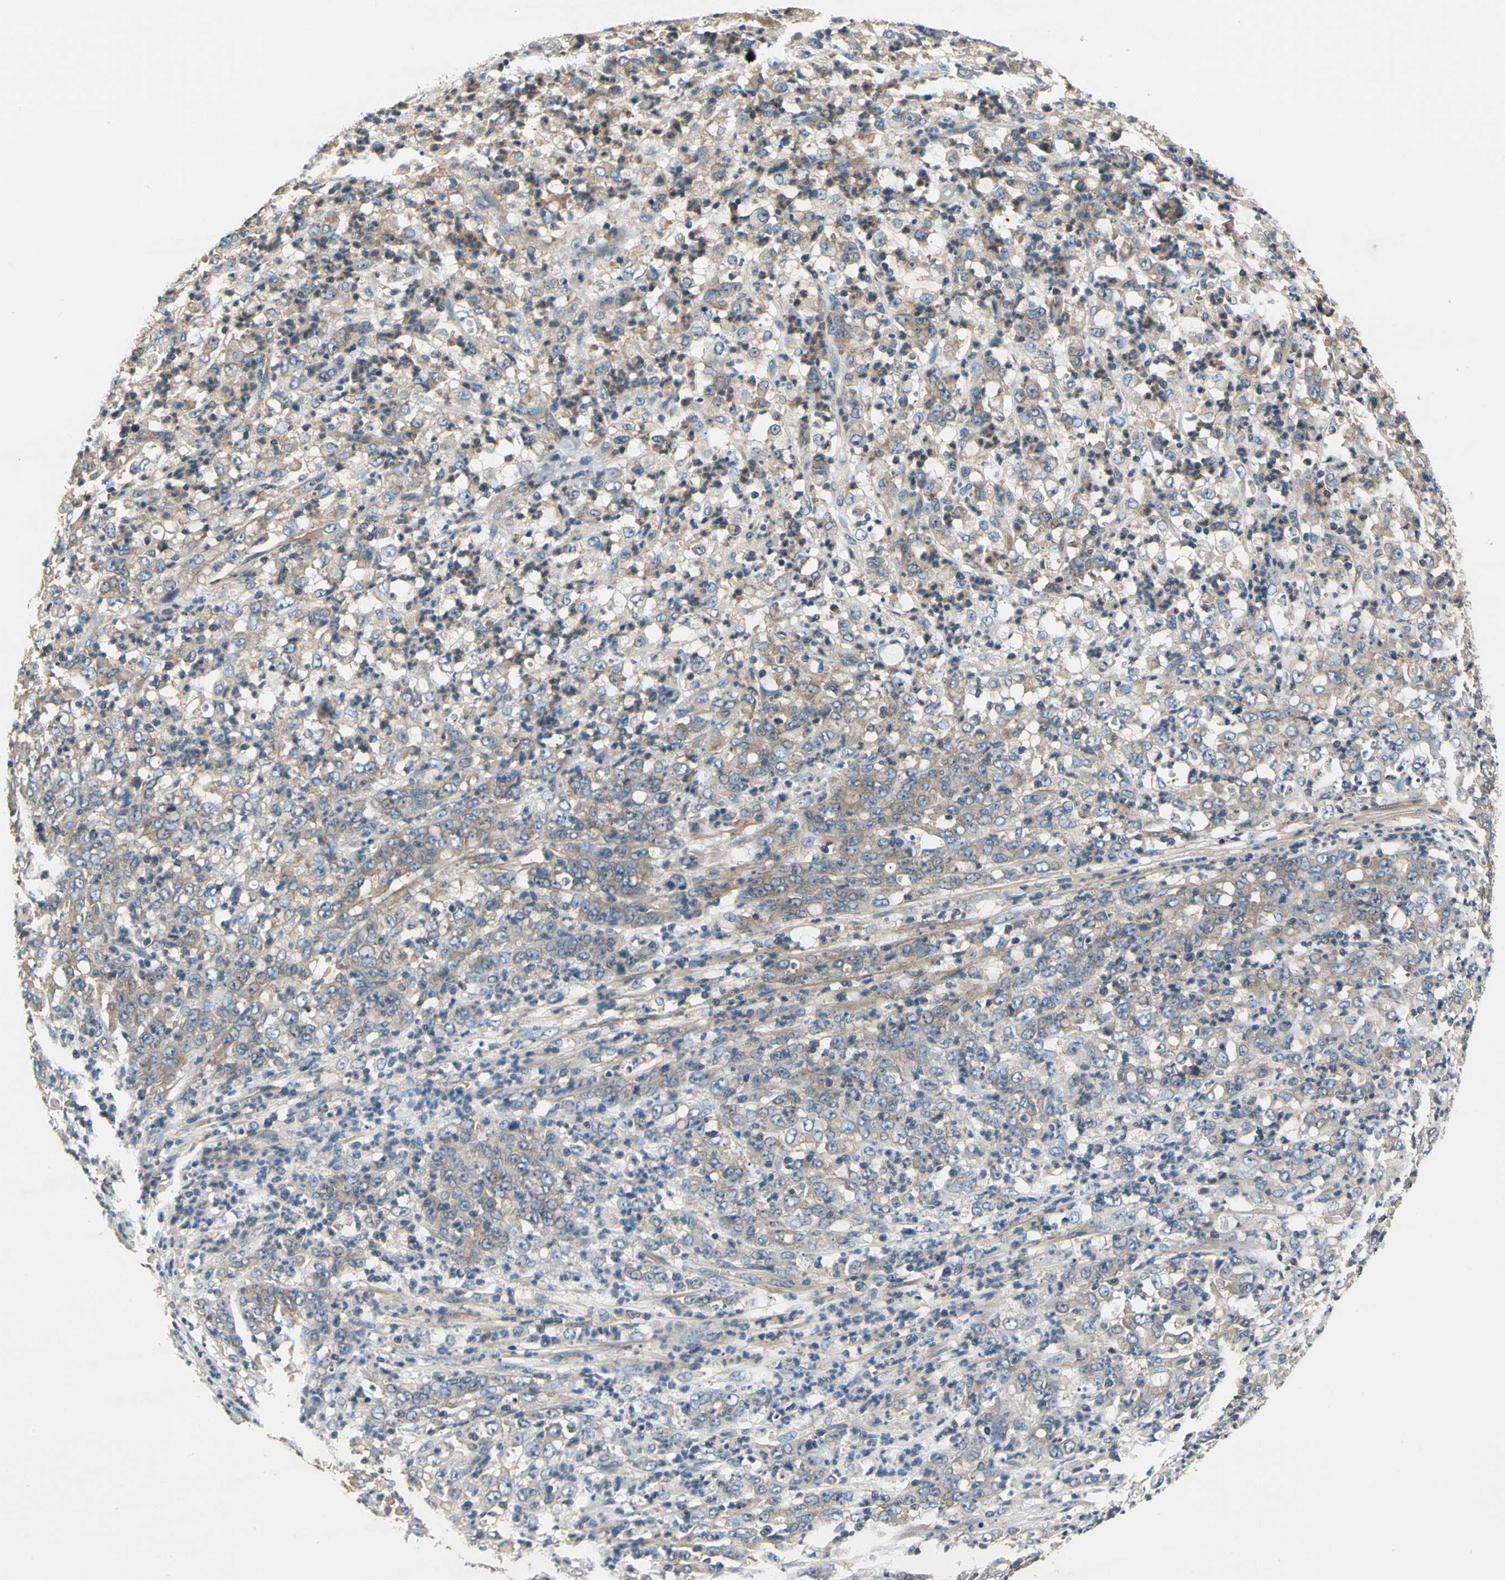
{"staining": {"intensity": "weak", "quantity": ">75%", "location": "cytoplasmic/membranous"}, "tissue": "stomach cancer", "cell_type": "Tumor cells", "image_type": "cancer", "snomed": [{"axis": "morphology", "description": "Adenocarcinoma, NOS"}, {"axis": "topography", "description": "Stomach, lower"}], "caption": "Protein expression by IHC shows weak cytoplasmic/membranous expression in approximately >75% of tumor cells in stomach adenocarcinoma. (Brightfield microscopy of DAB IHC at high magnification).", "gene": "DDX3Y", "patient": {"sex": "female", "age": 71}}